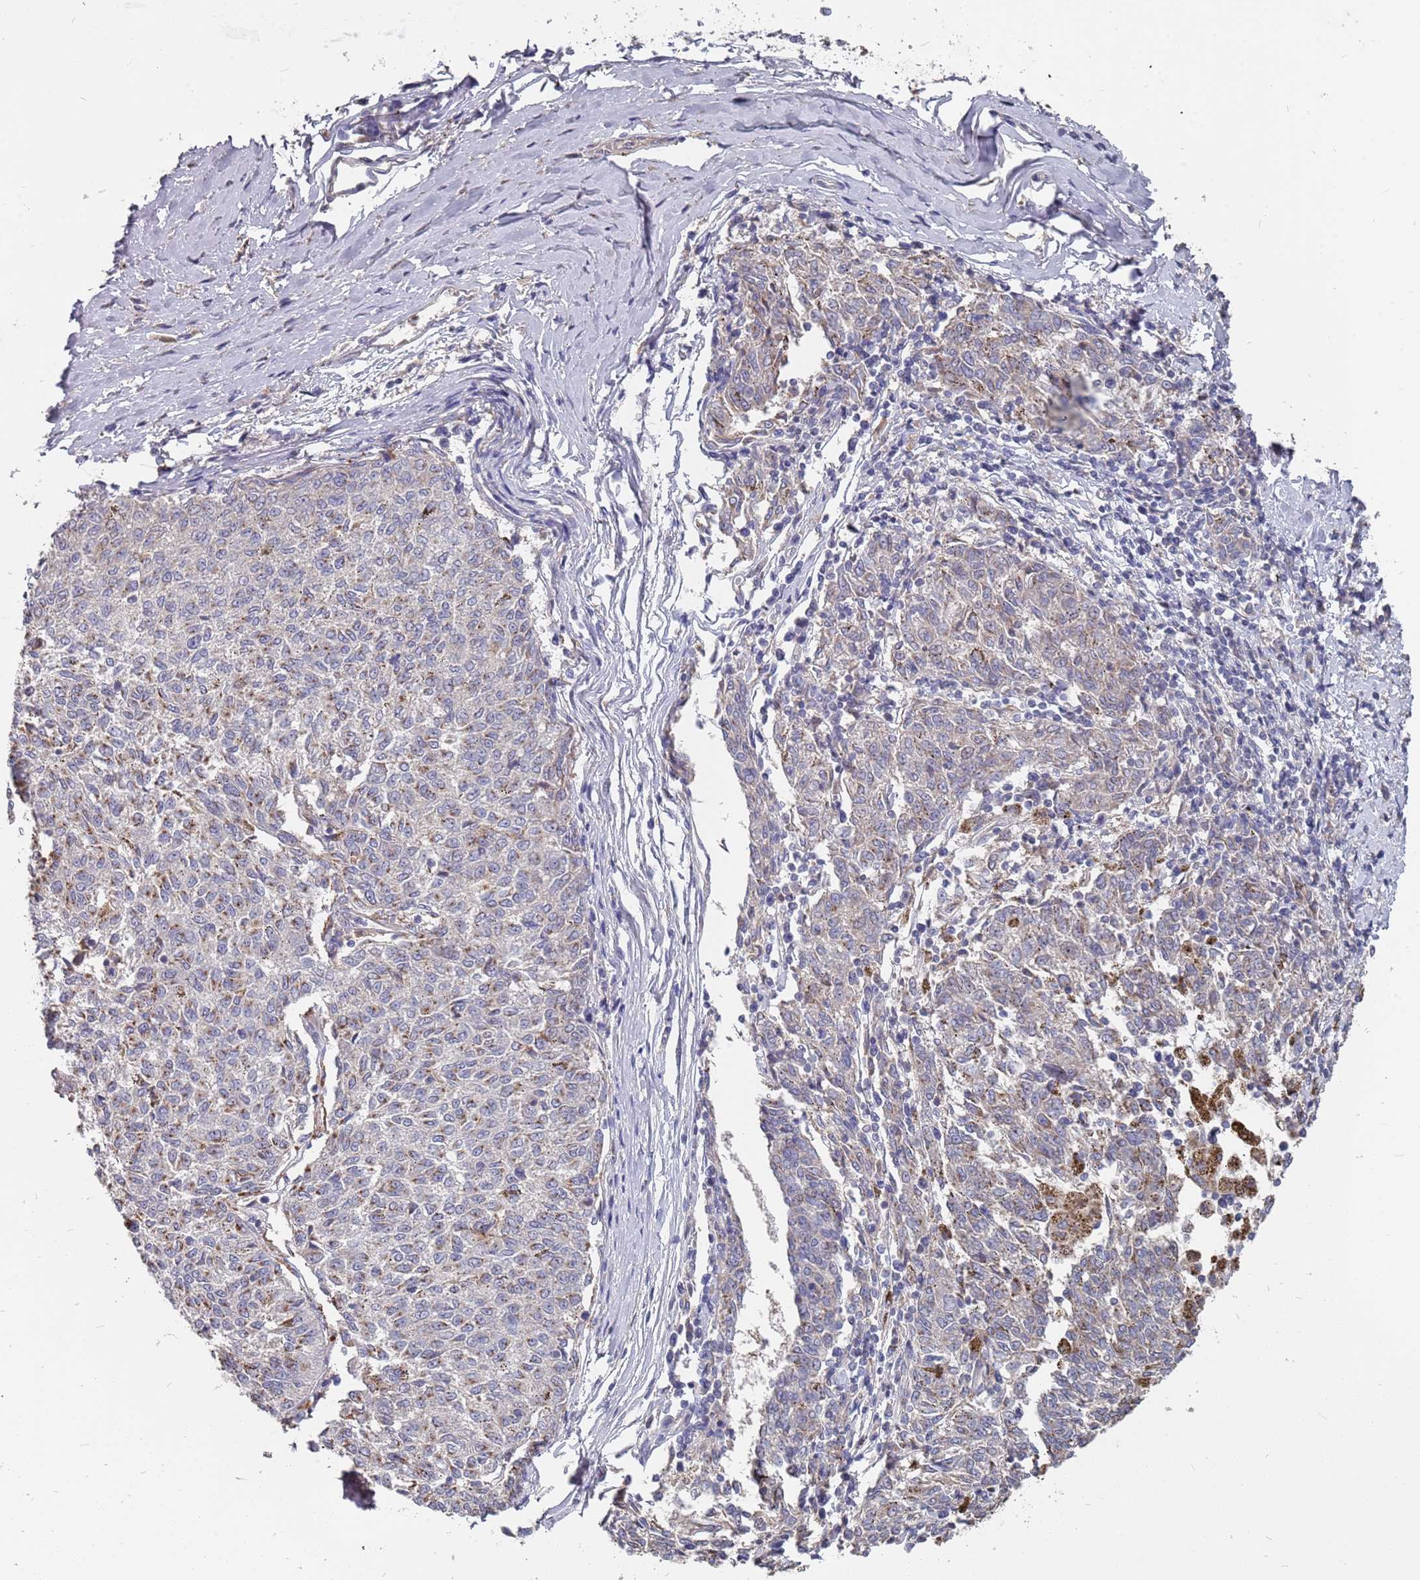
{"staining": {"intensity": "weak", "quantity": "25%-75%", "location": "cytoplasmic/membranous"}, "tissue": "melanoma", "cell_type": "Tumor cells", "image_type": "cancer", "snomed": [{"axis": "morphology", "description": "Malignant melanoma, NOS"}, {"axis": "topography", "description": "Skin"}], "caption": "Weak cytoplasmic/membranous positivity for a protein is identified in about 25%-75% of tumor cells of malignant melanoma using immunohistochemistry (IHC).", "gene": "TCEANC2", "patient": {"sex": "female", "age": 72}}